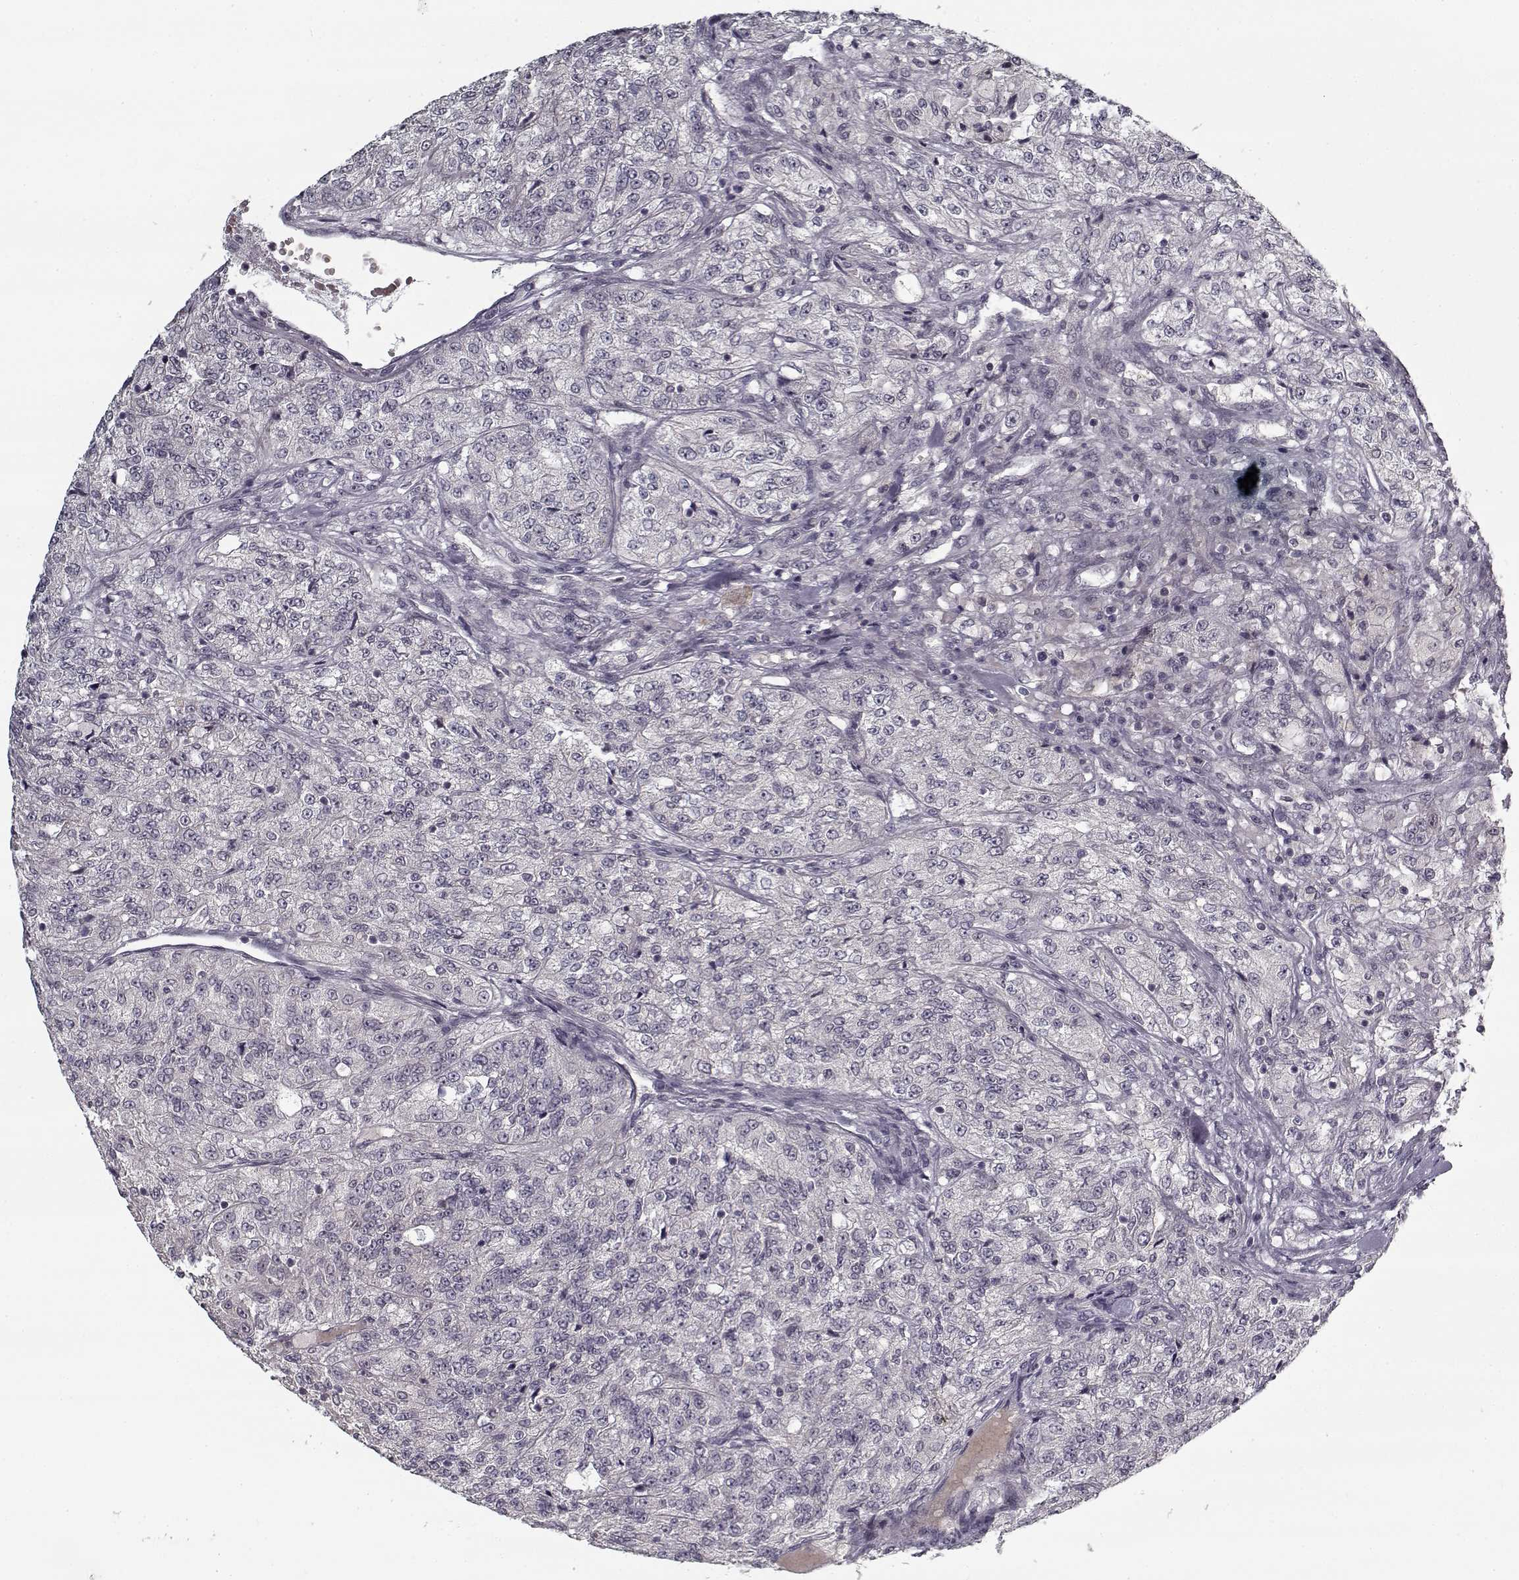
{"staining": {"intensity": "negative", "quantity": "none", "location": "none"}, "tissue": "renal cancer", "cell_type": "Tumor cells", "image_type": "cancer", "snomed": [{"axis": "morphology", "description": "Adenocarcinoma, NOS"}, {"axis": "topography", "description": "Kidney"}], "caption": "Immunohistochemistry (IHC) image of neoplastic tissue: renal cancer (adenocarcinoma) stained with DAB exhibits no significant protein staining in tumor cells.", "gene": "LAMA2", "patient": {"sex": "female", "age": 63}}